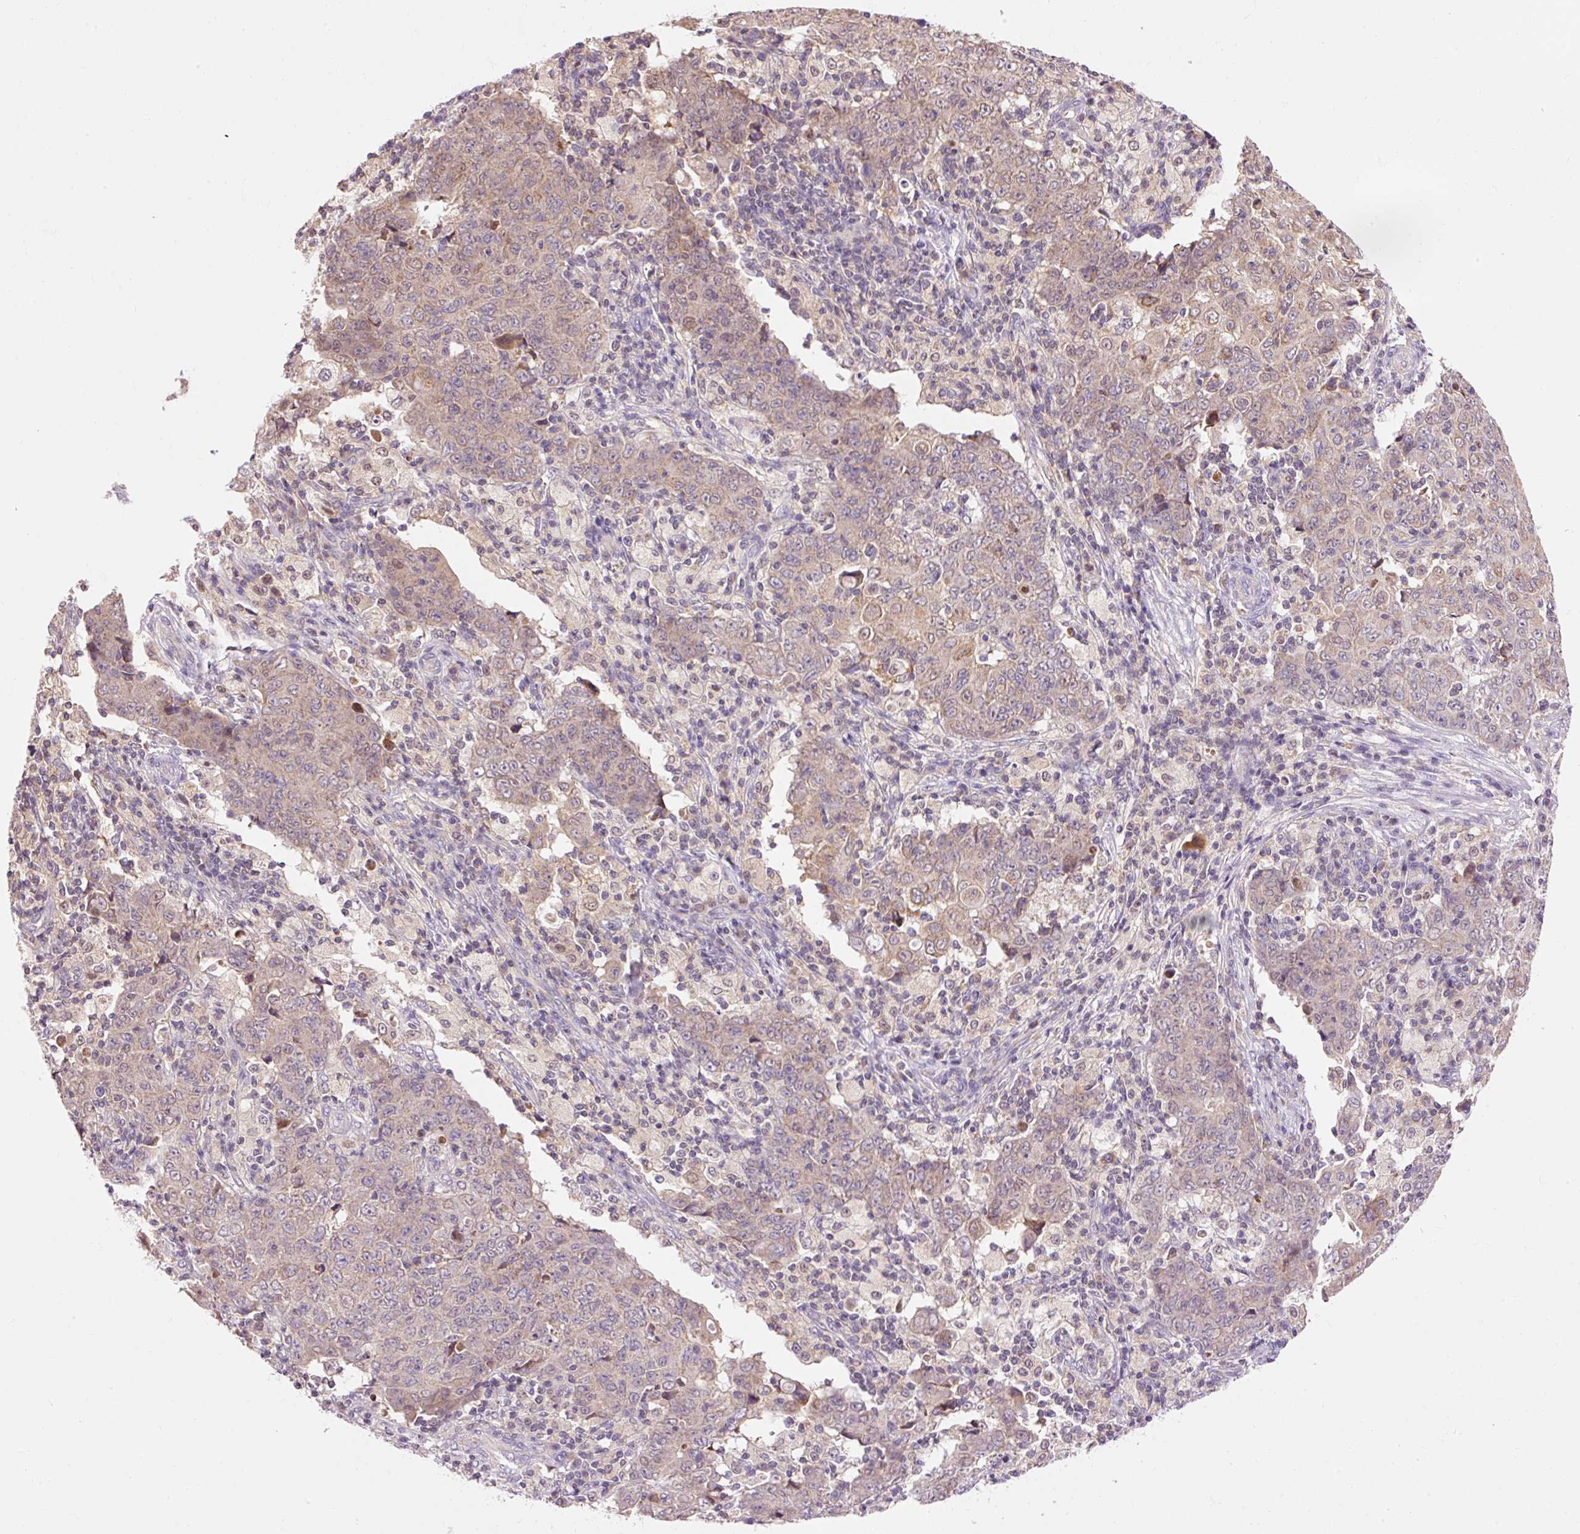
{"staining": {"intensity": "weak", "quantity": "25%-75%", "location": "cytoplasmic/membranous,nuclear"}, "tissue": "ovarian cancer", "cell_type": "Tumor cells", "image_type": "cancer", "snomed": [{"axis": "morphology", "description": "Carcinoma, endometroid"}, {"axis": "topography", "description": "Ovary"}], "caption": "High-magnification brightfield microscopy of ovarian endometroid carcinoma stained with DAB (brown) and counterstained with hematoxylin (blue). tumor cells exhibit weak cytoplasmic/membranous and nuclear expression is identified in approximately25%-75% of cells. The protein is shown in brown color, while the nuclei are stained blue.", "gene": "IMMT", "patient": {"sex": "female", "age": 42}}